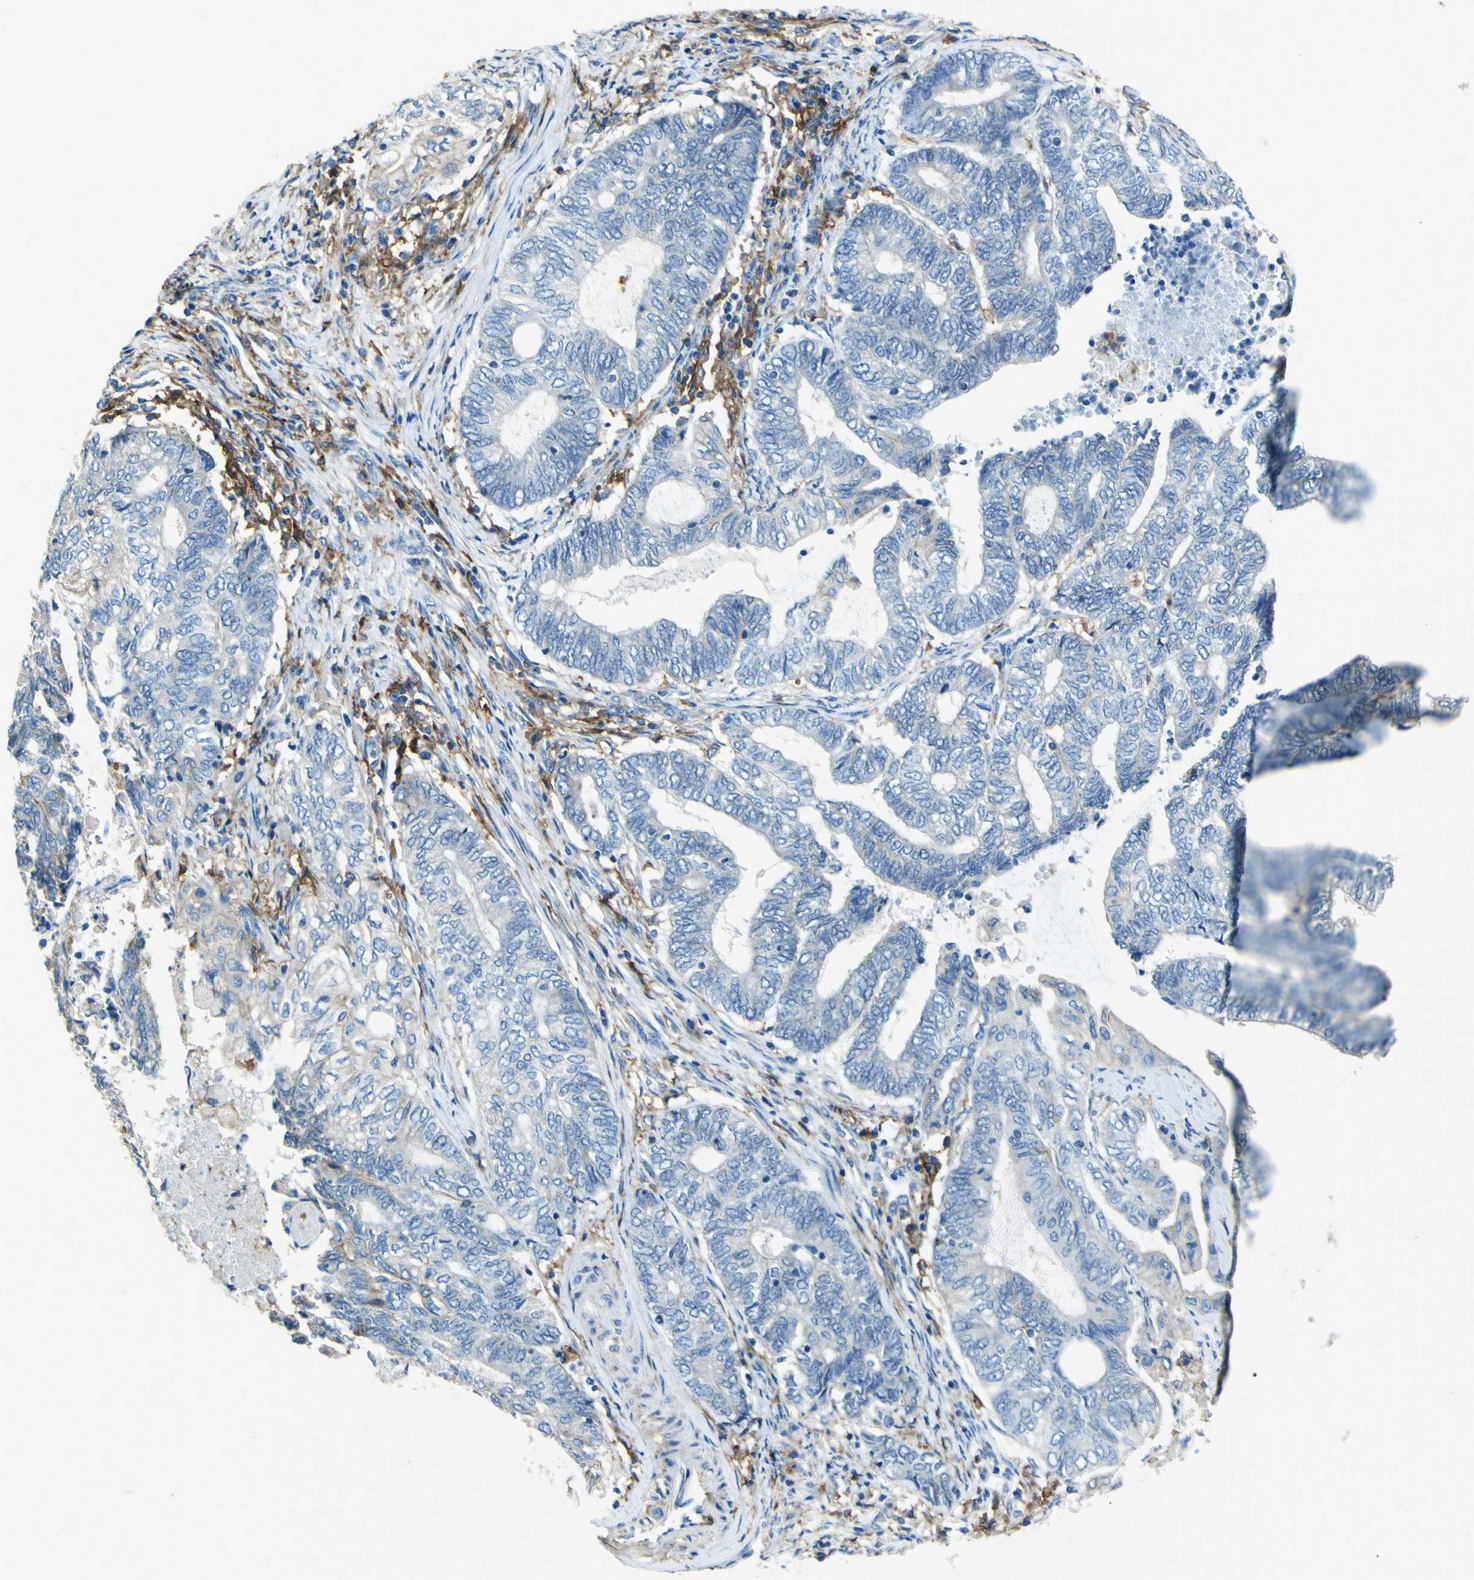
{"staining": {"intensity": "negative", "quantity": "none", "location": "none"}, "tissue": "endometrial cancer", "cell_type": "Tumor cells", "image_type": "cancer", "snomed": [{"axis": "morphology", "description": "Adenocarcinoma, NOS"}, {"axis": "topography", "description": "Uterus"}, {"axis": "topography", "description": "Endometrium"}], "caption": "Protein analysis of endometrial cancer (adenocarcinoma) exhibits no significant positivity in tumor cells.", "gene": "LAIR1", "patient": {"sex": "female", "age": 70}}